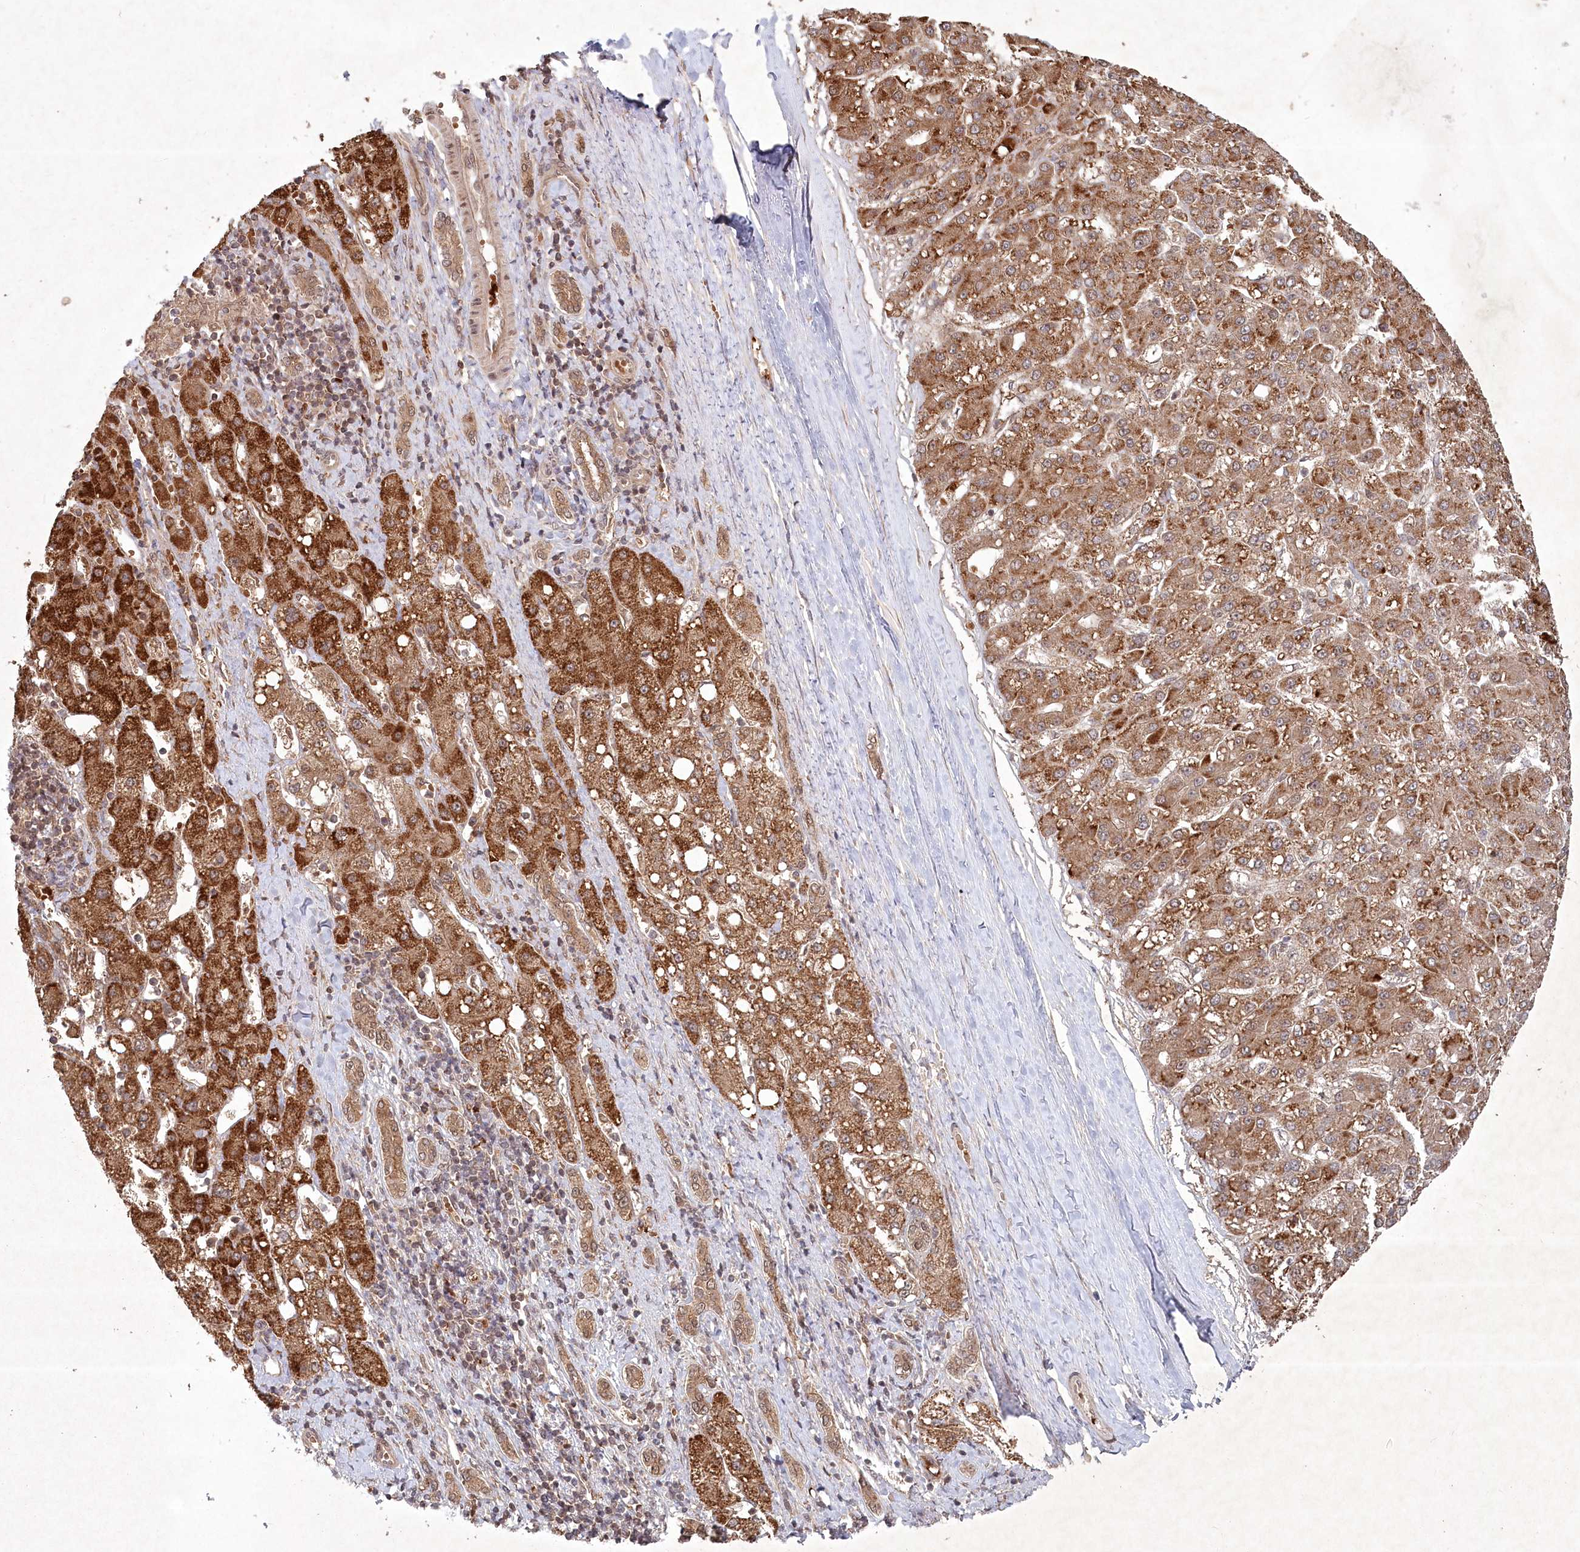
{"staining": {"intensity": "moderate", "quantity": ">75%", "location": "cytoplasmic/membranous"}, "tissue": "liver cancer", "cell_type": "Tumor cells", "image_type": "cancer", "snomed": [{"axis": "morphology", "description": "Carcinoma, Hepatocellular, NOS"}, {"axis": "topography", "description": "Liver"}], "caption": "Human hepatocellular carcinoma (liver) stained with a brown dye reveals moderate cytoplasmic/membranous positive staining in about >75% of tumor cells.", "gene": "FBXL17", "patient": {"sex": "male", "age": 67}}